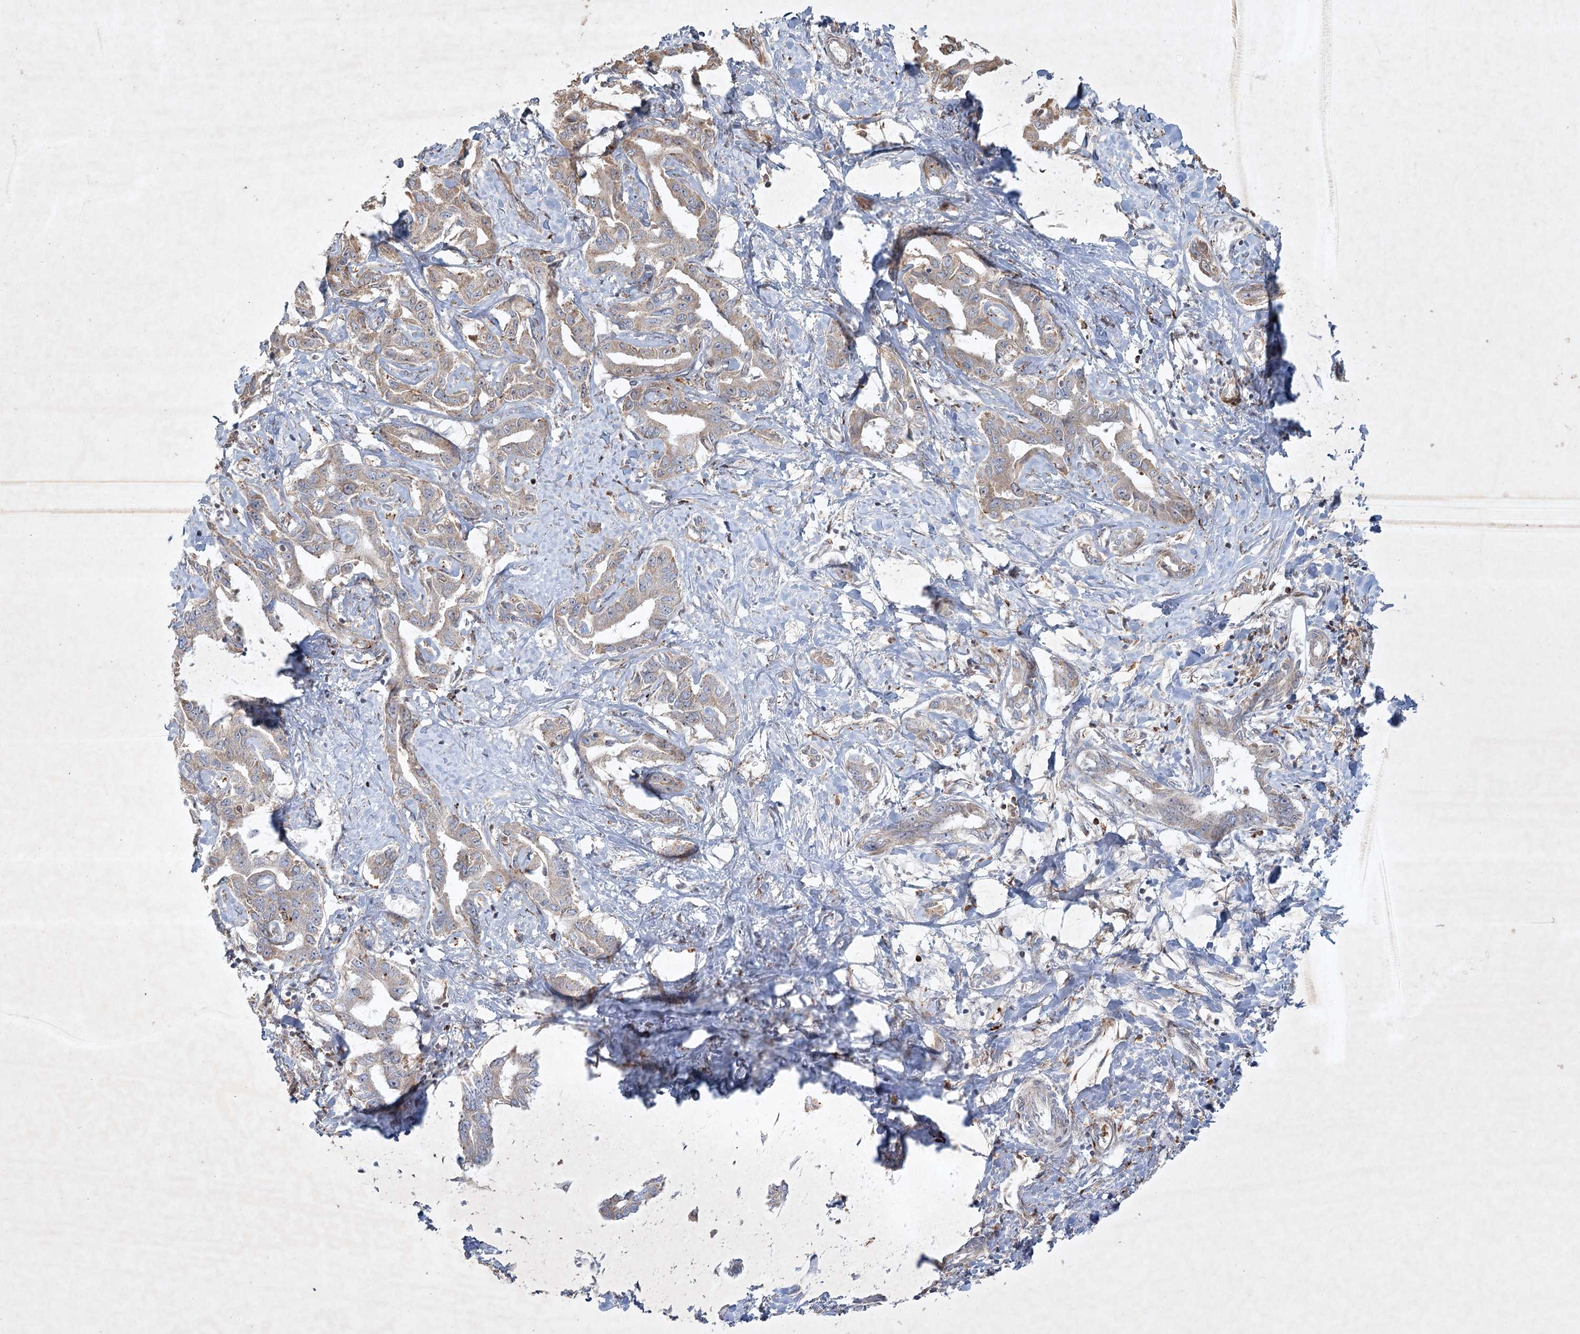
{"staining": {"intensity": "weak", "quantity": "25%-75%", "location": "cytoplasmic/membranous"}, "tissue": "liver cancer", "cell_type": "Tumor cells", "image_type": "cancer", "snomed": [{"axis": "morphology", "description": "Cholangiocarcinoma"}, {"axis": "topography", "description": "Liver"}], "caption": "Liver cancer tissue demonstrates weak cytoplasmic/membranous staining in approximately 25%-75% of tumor cells The protein of interest is stained brown, and the nuclei are stained in blue (DAB (3,3'-diaminobenzidine) IHC with brightfield microscopy, high magnification).", "gene": "KBTBD4", "patient": {"sex": "male", "age": 59}}